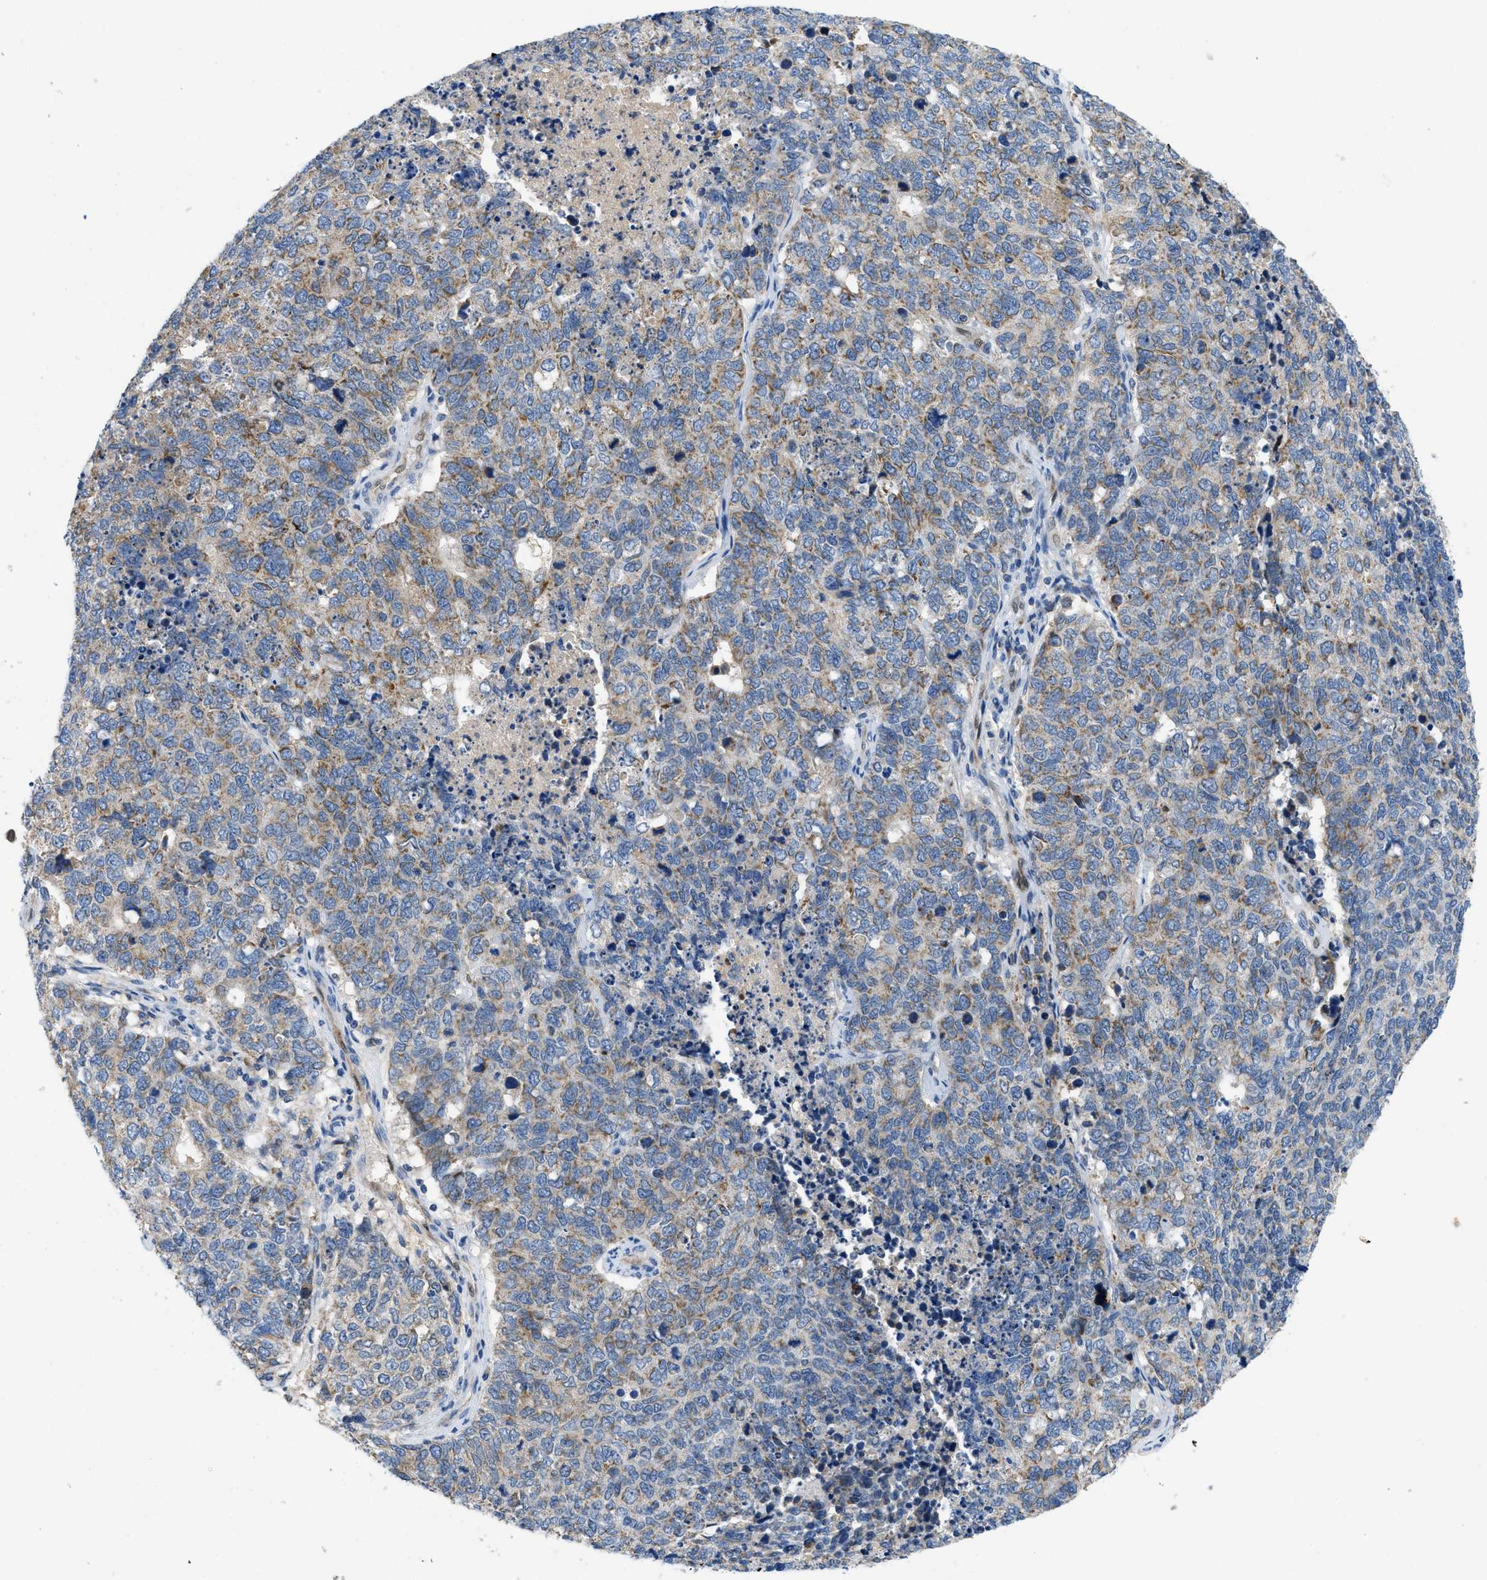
{"staining": {"intensity": "moderate", "quantity": "25%-75%", "location": "cytoplasmic/membranous"}, "tissue": "cervical cancer", "cell_type": "Tumor cells", "image_type": "cancer", "snomed": [{"axis": "morphology", "description": "Squamous cell carcinoma, NOS"}, {"axis": "topography", "description": "Cervix"}], "caption": "Immunohistochemistry staining of cervical cancer, which displays medium levels of moderate cytoplasmic/membranous positivity in approximately 25%-75% of tumor cells indicating moderate cytoplasmic/membranous protein staining. The staining was performed using DAB (brown) for protein detection and nuclei were counterstained in hematoxylin (blue).", "gene": "PNKD", "patient": {"sex": "female", "age": 63}}